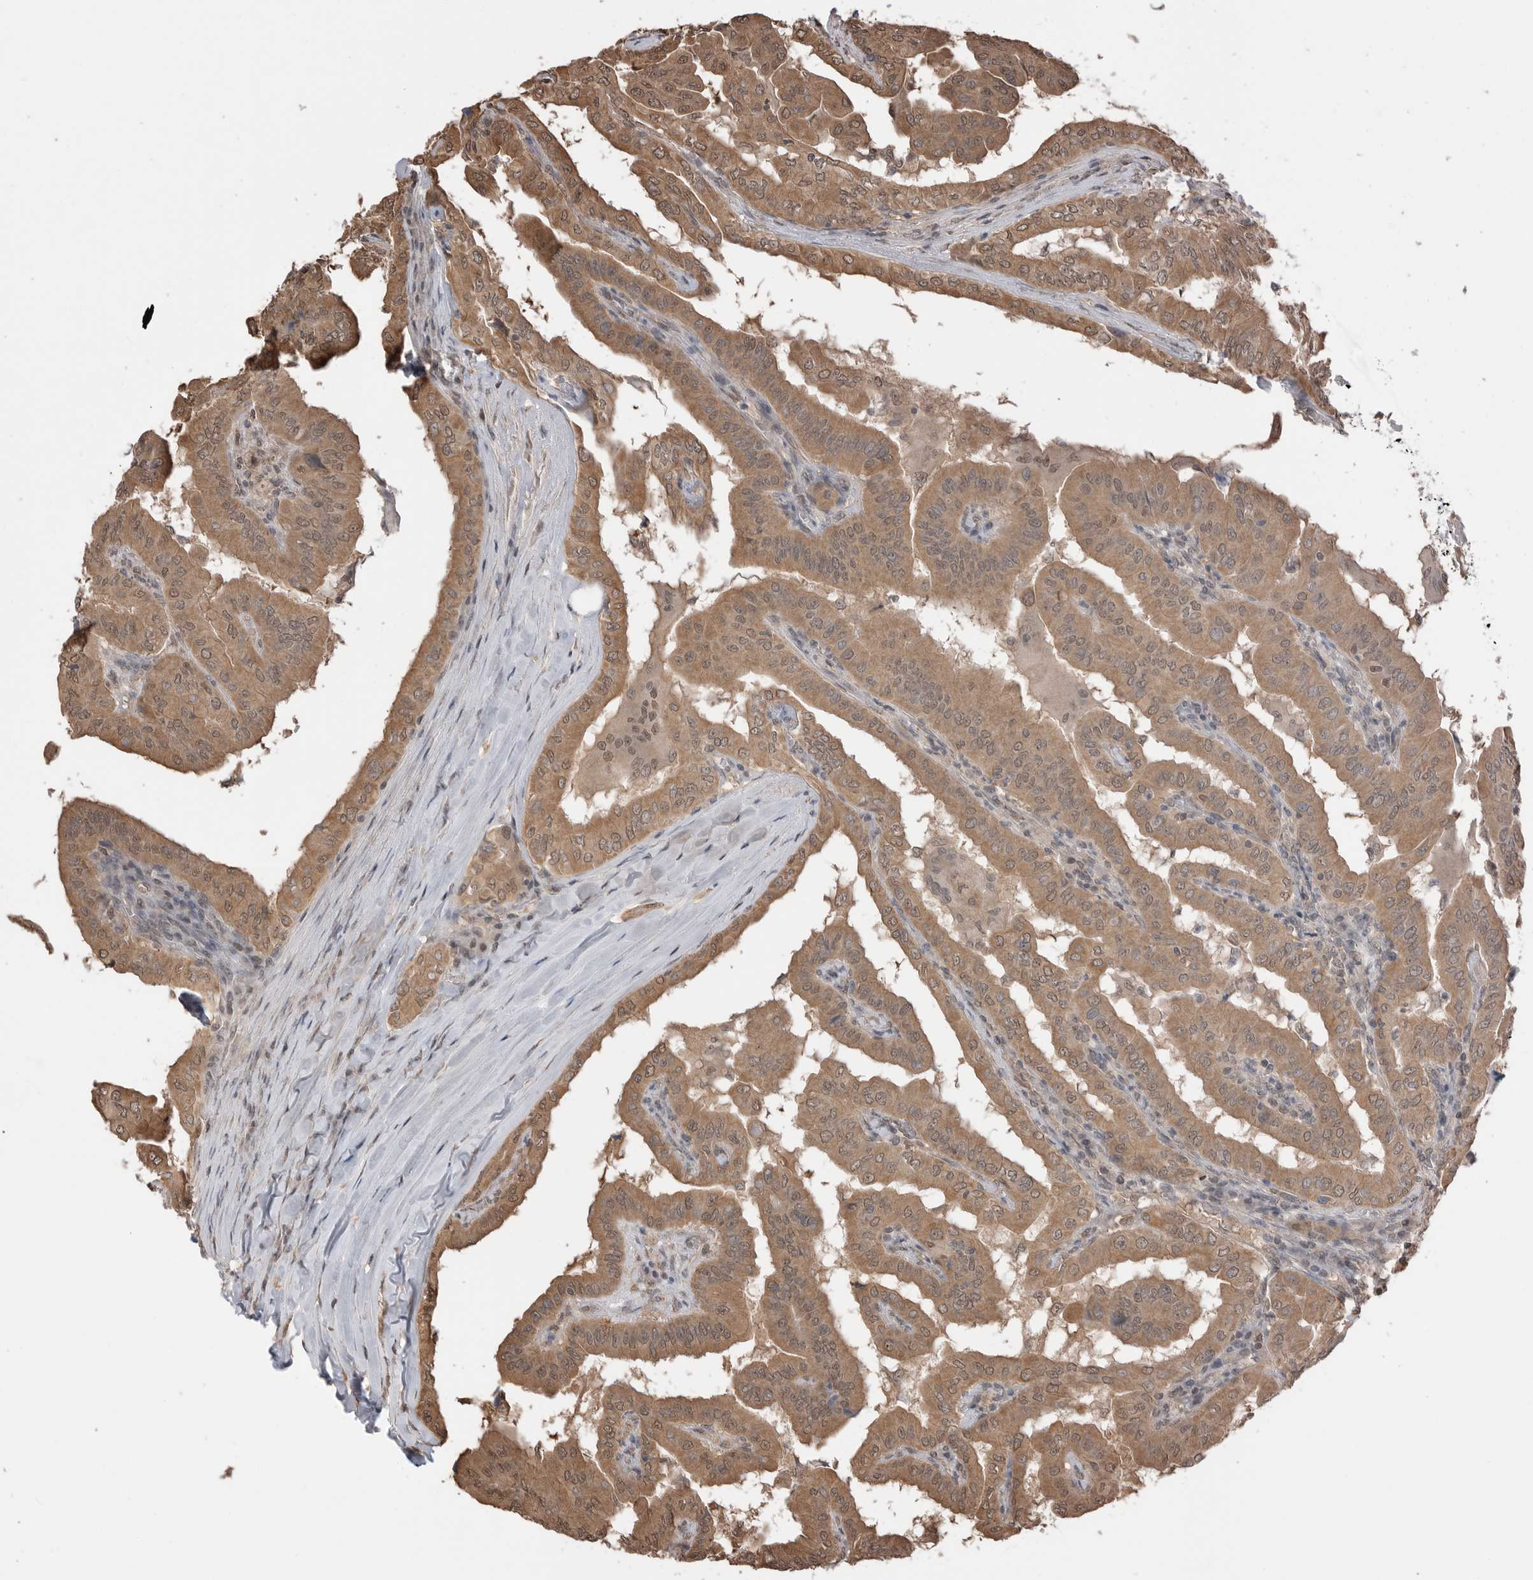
{"staining": {"intensity": "moderate", "quantity": ">75%", "location": "cytoplasmic/membranous,nuclear"}, "tissue": "thyroid cancer", "cell_type": "Tumor cells", "image_type": "cancer", "snomed": [{"axis": "morphology", "description": "Papillary adenocarcinoma, NOS"}, {"axis": "topography", "description": "Thyroid gland"}], "caption": "A micrograph showing moderate cytoplasmic/membranous and nuclear positivity in about >75% of tumor cells in thyroid papillary adenocarcinoma, as visualized by brown immunohistochemical staining.", "gene": "PEAK1", "patient": {"sex": "male", "age": 33}}